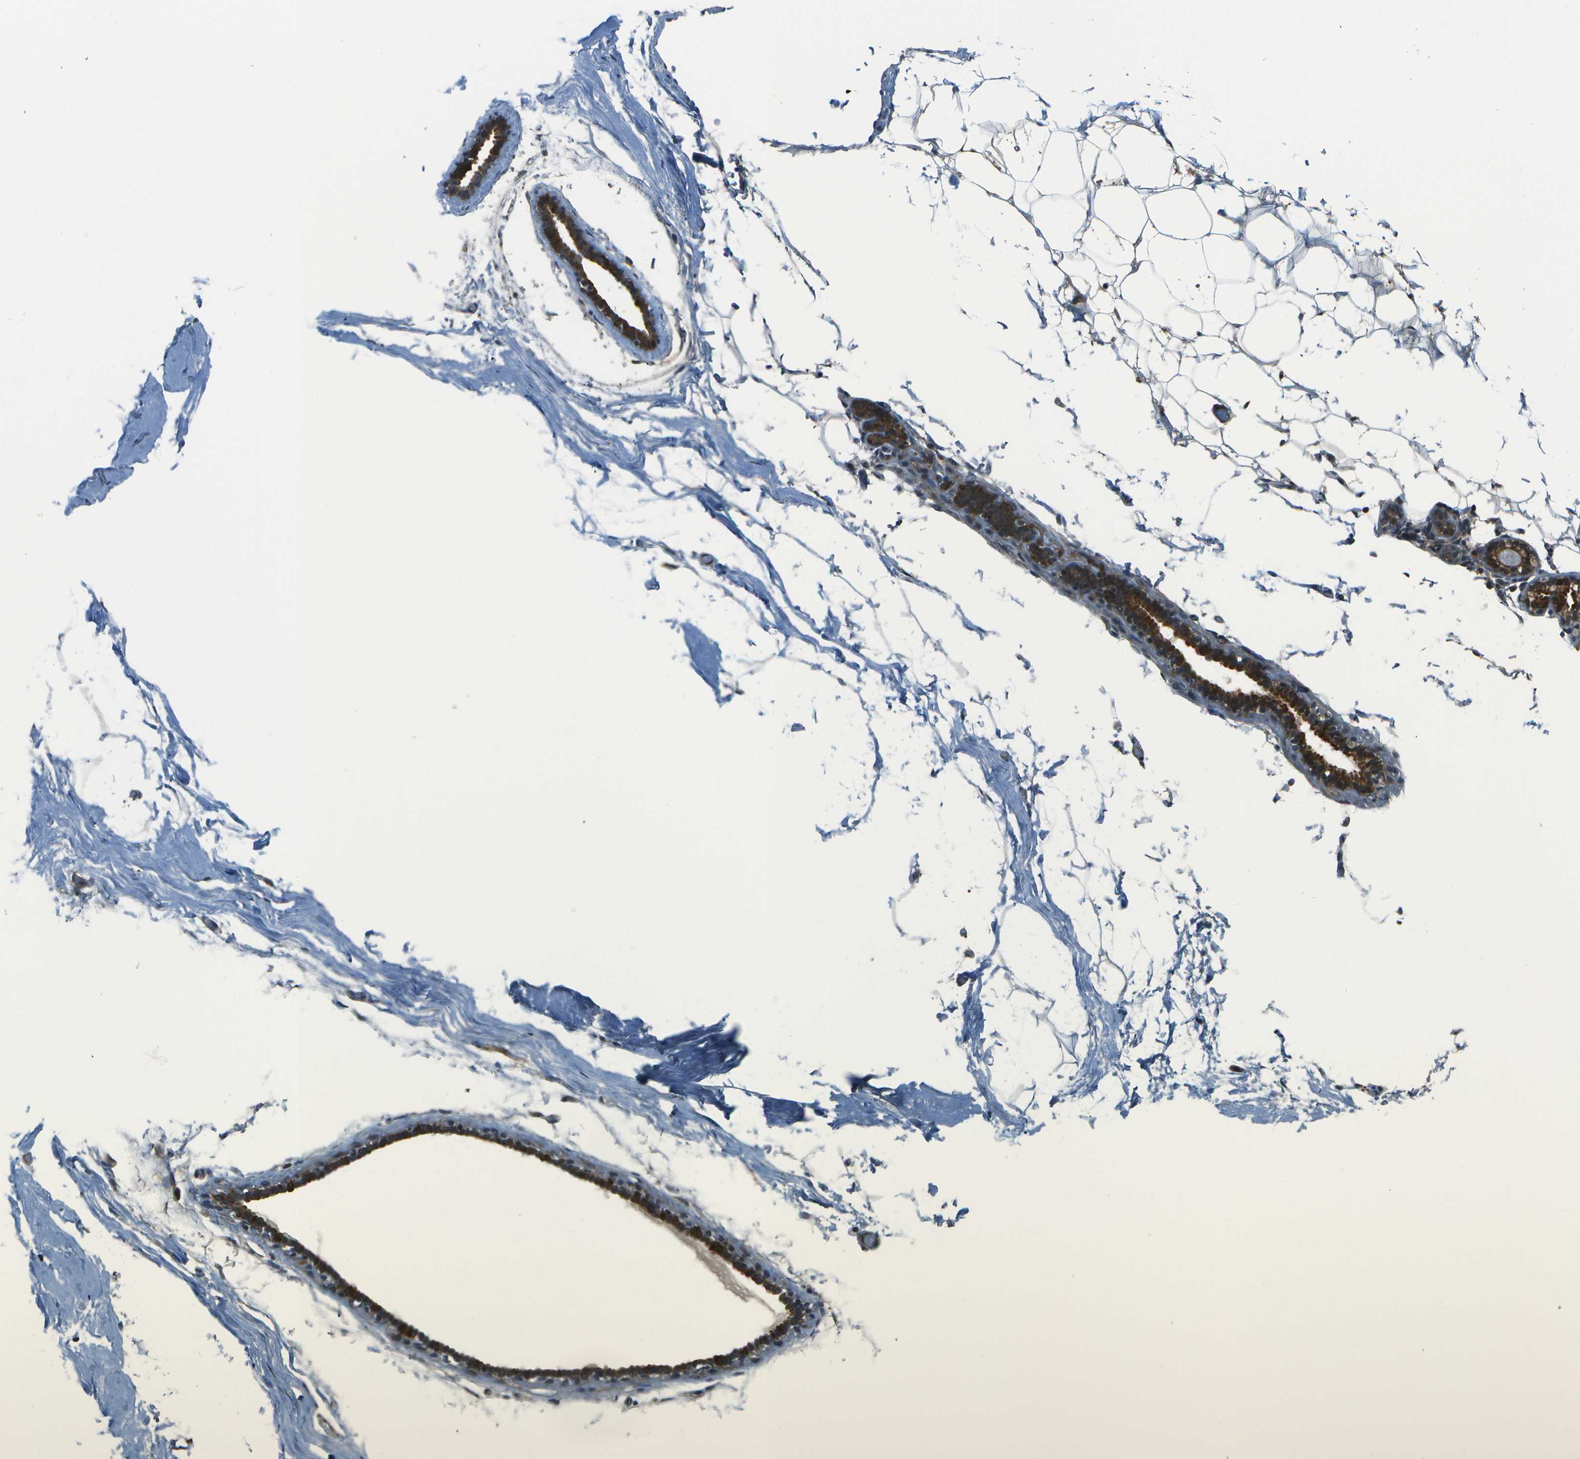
{"staining": {"intensity": "weak", "quantity": ">75%", "location": "cytoplasmic/membranous"}, "tissue": "adipose tissue", "cell_type": "Adipocytes", "image_type": "normal", "snomed": [{"axis": "morphology", "description": "Normal tissue, NOS"}, {"axis": "topography", "description": "Breast"}, {"axis": "topography", "description": "Soft tissue"}], "caption": "Unremarkable adipose tissue demonstrates weak cytoplasmic/membranous staining in about >75% of adipocytes, visualized by immunohistochemistry.", "gene": "TMEM19", "patient": {"sex": "female", "age": 75}}